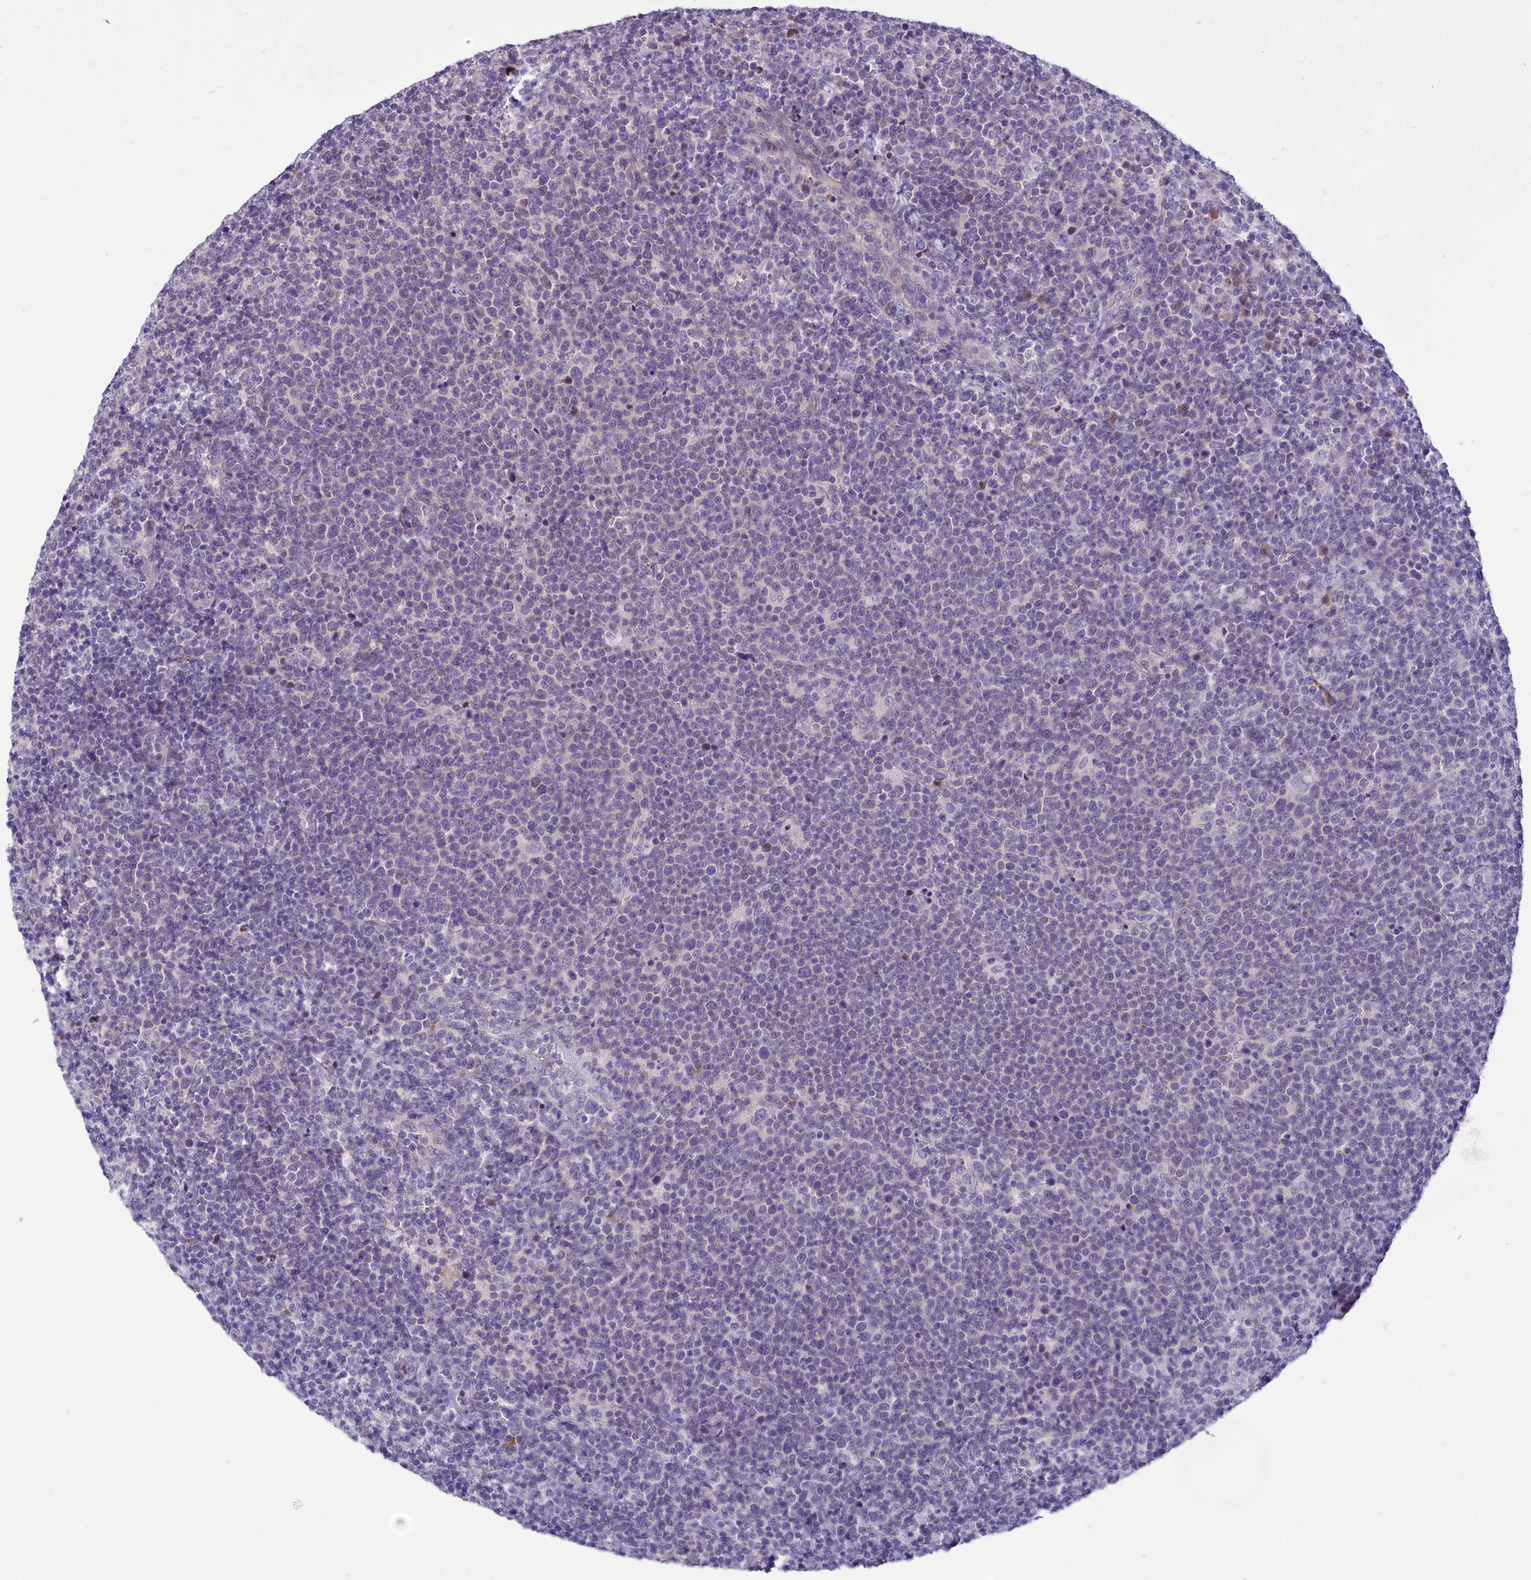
{"staining": {"intensity": "negative", "quantity": "none", "location": "none"}, "tissue": "lymphoma", "cell_type": "Tumor cells", "image_type": "cancer", "snomed": [{"axis": "morphology", "description": "Malignant lymphoma, non-Hodgkin's type, High grade"}, {"axis": "topography", "description": "Lymph node"}], "caption": "Tumor cells are negative for brown protein staining in malignant lymphoma, non-Hodgkin's type (high-grade).", "gene": "DCAF16", "patient": {"sex": "male", "age": 61}}